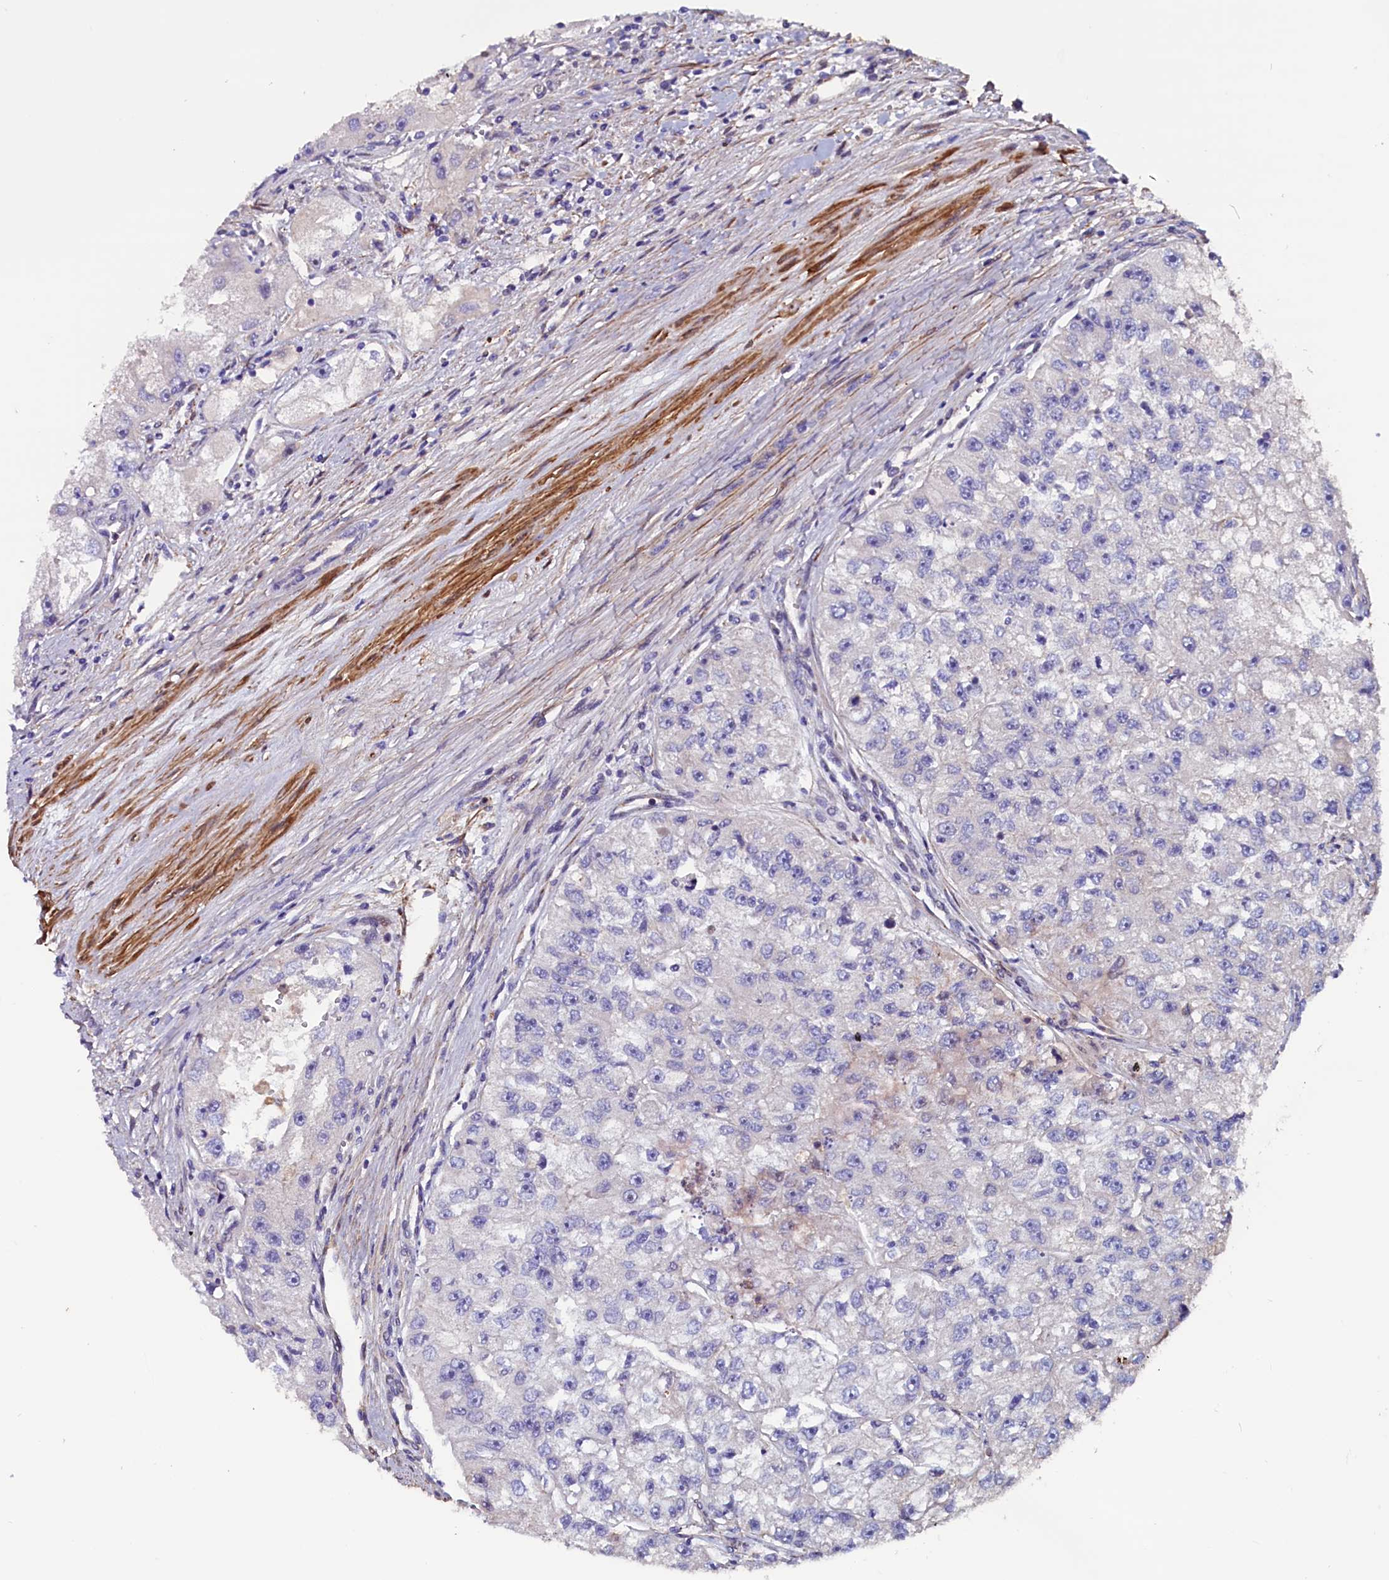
{"staining": {"intensity": "negative", "quantity": "none", "location": "none"}, "tissue": "renal cancer", "cell_type": "Tumor cells", "image_type": "cancer", "snomed": [{"axis": "morphology", "description": "Adenocarcinoma, NOS"}, {"axis": "topography", "description": "Kidney"}], "caption": "Immunohistochemistry of human renal adenocarcinoma reveals no positivity in tumor cells.", "gene": "ZNF749", "patient": {"sex": "male", "age": 63}}